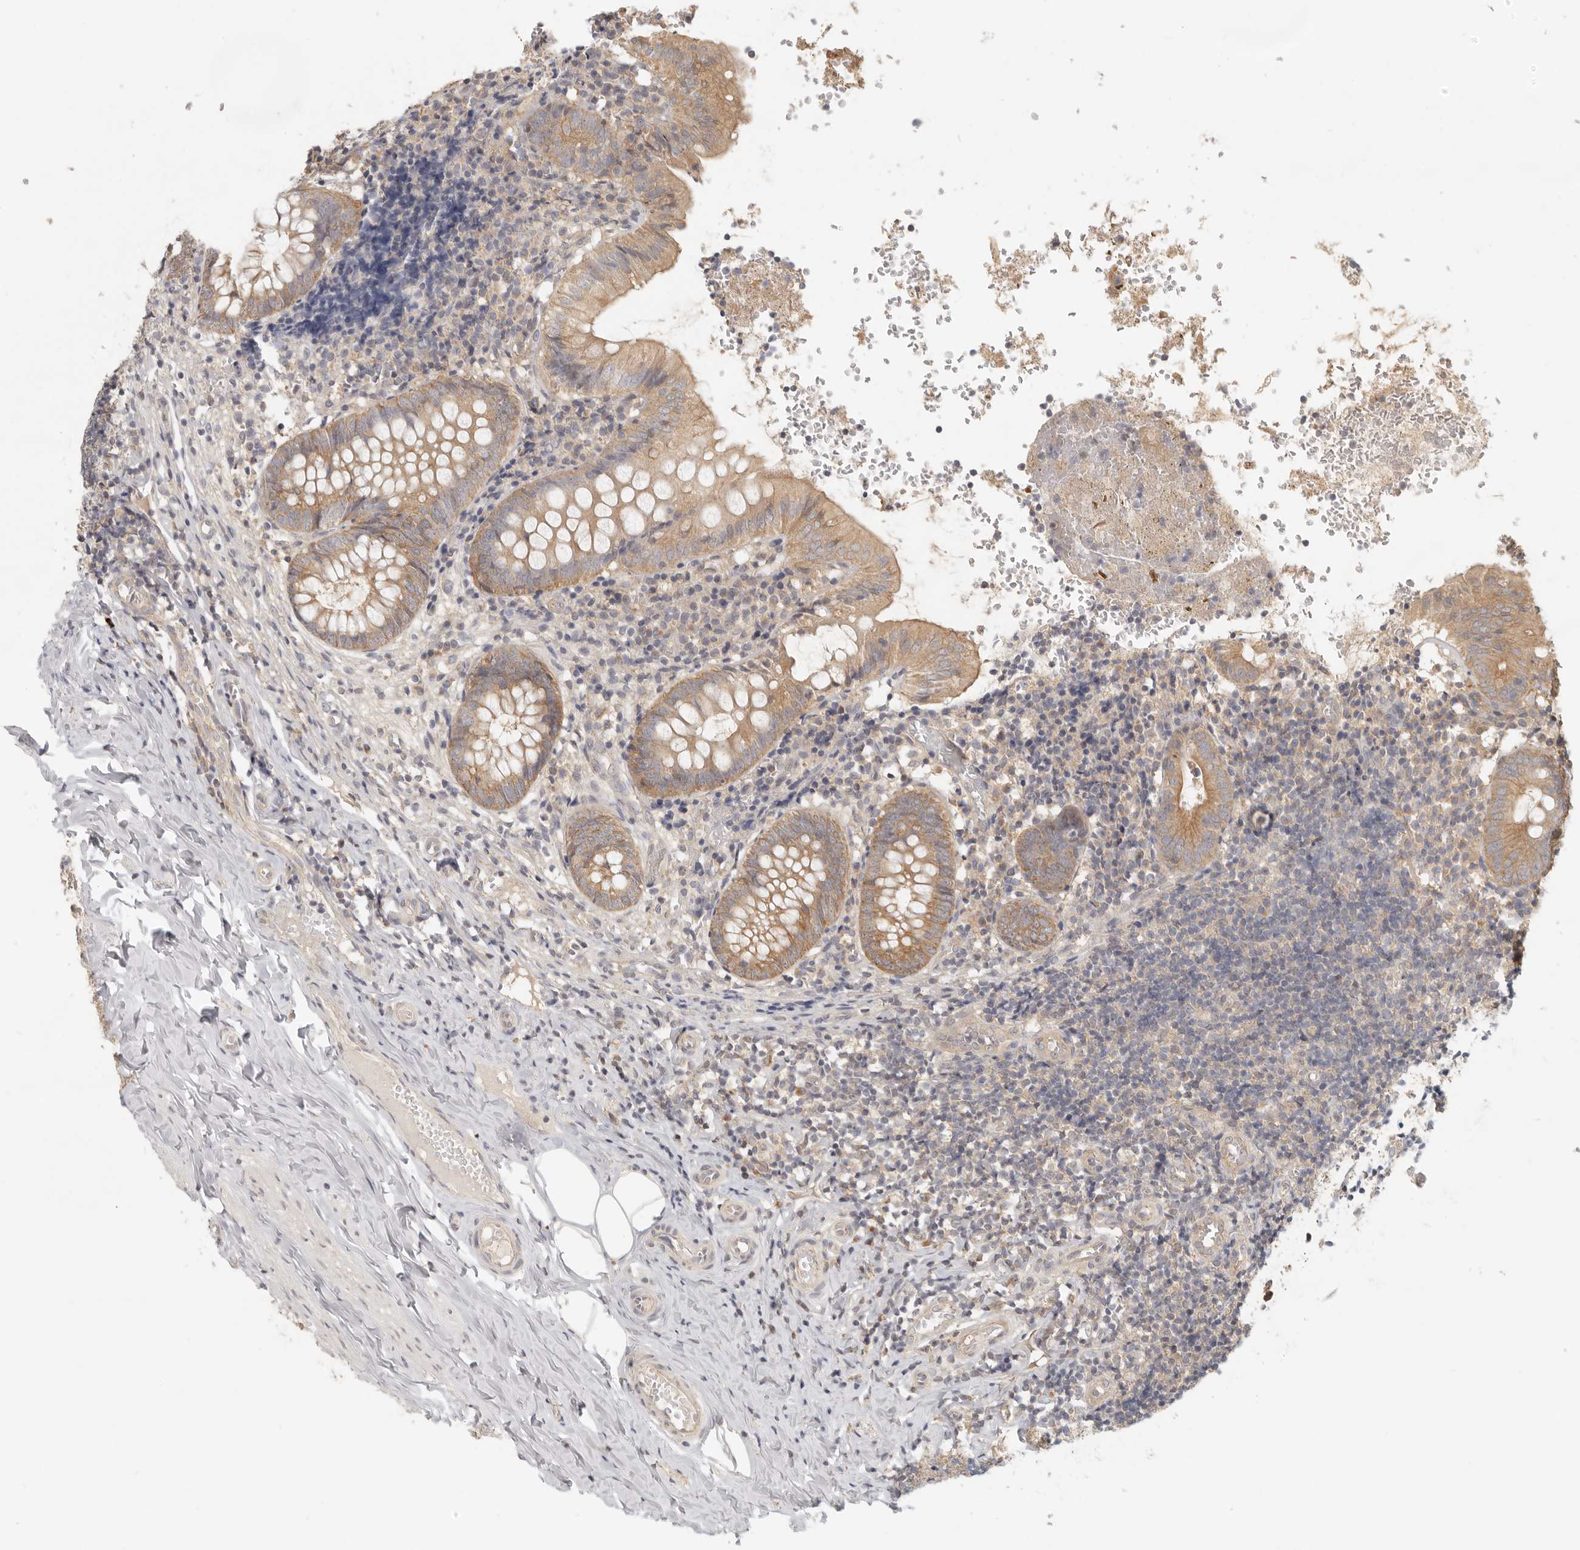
{"staining": {"intensity": "moderate", "quantity": ">75%", "location": "cytoplasmic/membranous"}, "tissue": "appendix", "cell_type": "Glandular cells", "image_type": "normal", "snomed": [{"axis": "morphology", "description": "Normal tissue, NOS"}, {"axis": "topography", "description": "Appendix"}], "caption": "Protein staining reveals moderate cytoplasmic/membranous expression in about >75% of glandular cells in unremarkable appendix.", "gene": "AHDC1", "patient": {"sex": "male", "age": 8}}